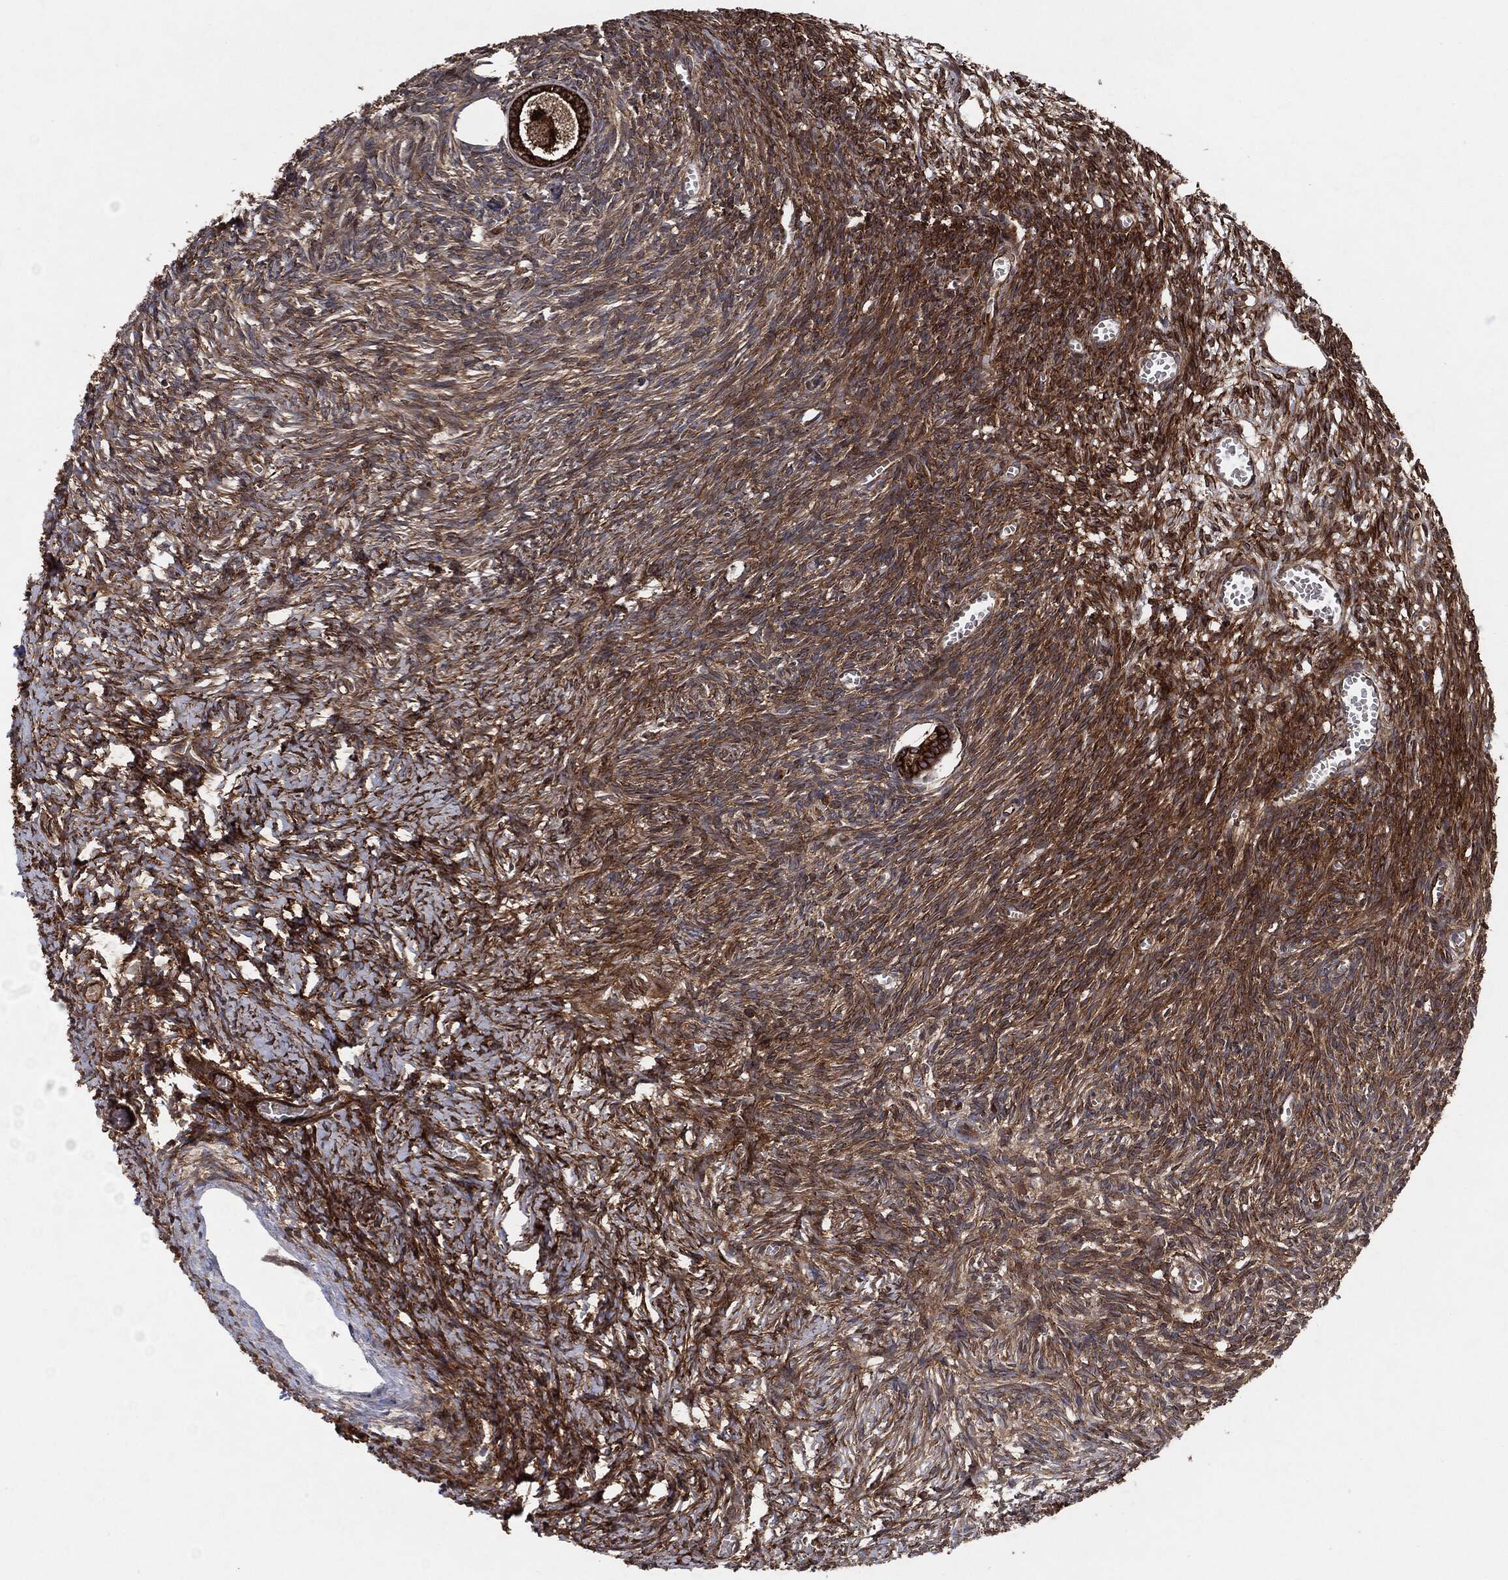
{"staining": {"intensity": "strong", "quantity": ">75%", "location": "cytoplasmic/membranous"}, "tissue": "ovary", "cell_type": "Follicle cells", "image_type": "normal", "snomed": [{"axis": "morphology", "description": "Normal tissue, NOS"}, {"axis": "topography", "description": "Ovary"}], "caption": "An immunohistochemistry image of unremarkable tissue is shown. Protein staining in brown labels strong cytoplasmic/membranous positivity in ovary within follicle cells.", "gene": "BCAR1", "patient": {"sex": "female", "age": 43}}